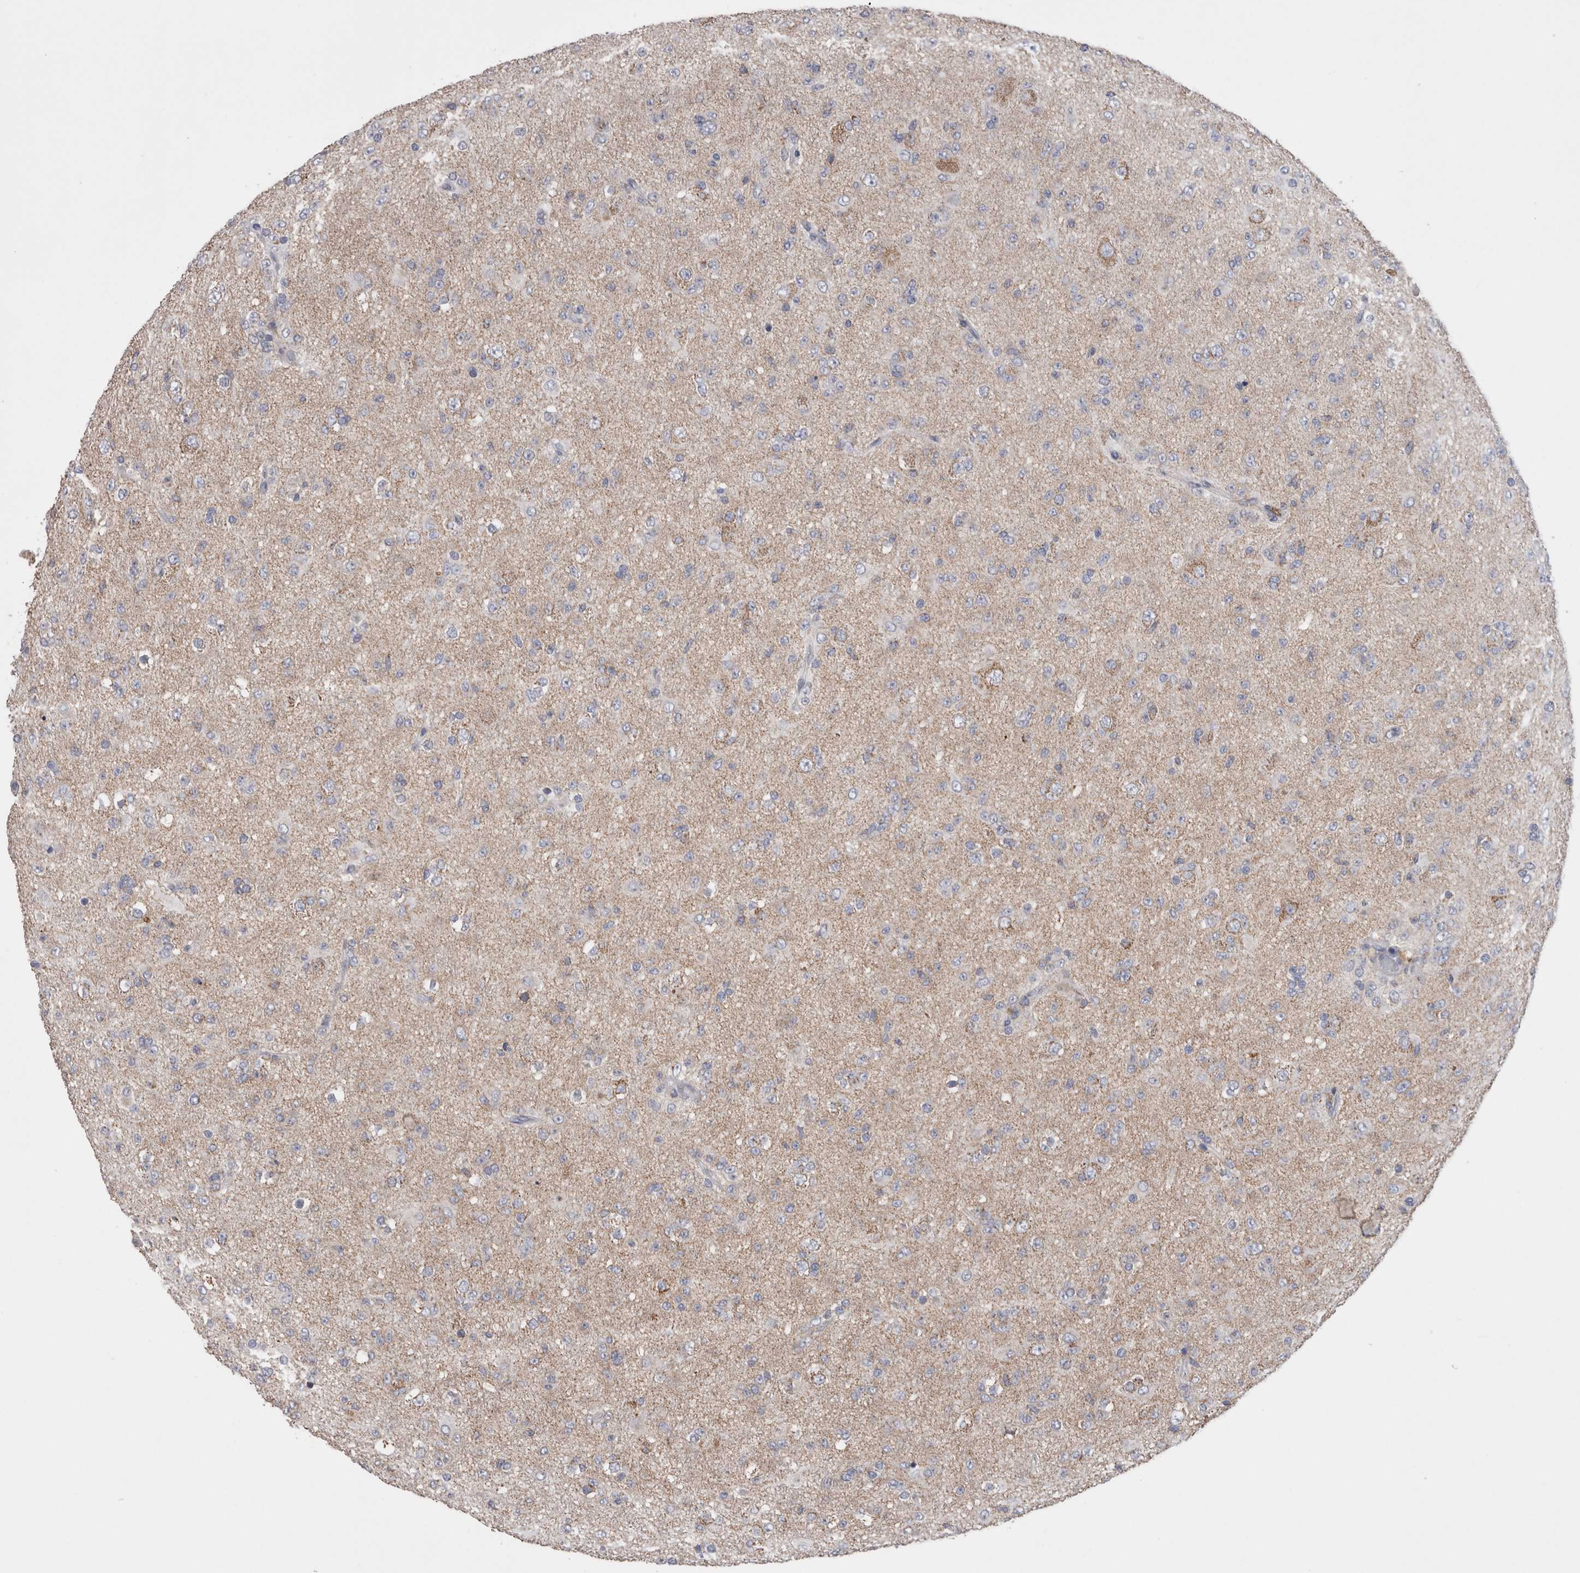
{"staining": {"intensity": "weak", "quantity": "<25%", "location": "cytoplasmic/membranous"}, "tissue": "glioma", "cell_type": "Tumor cells", "image_type": "cancer", "snomed": [{"axis": "morphology", "description": "Glioma, malignant, Low grade"}, {"axis": "topography", "description": "Brain"}], "caption": "The image reveals no staining of tumor cells in glioma.", "gene": "GDAP1", "patient": {"sex": "male", "age": 65}}